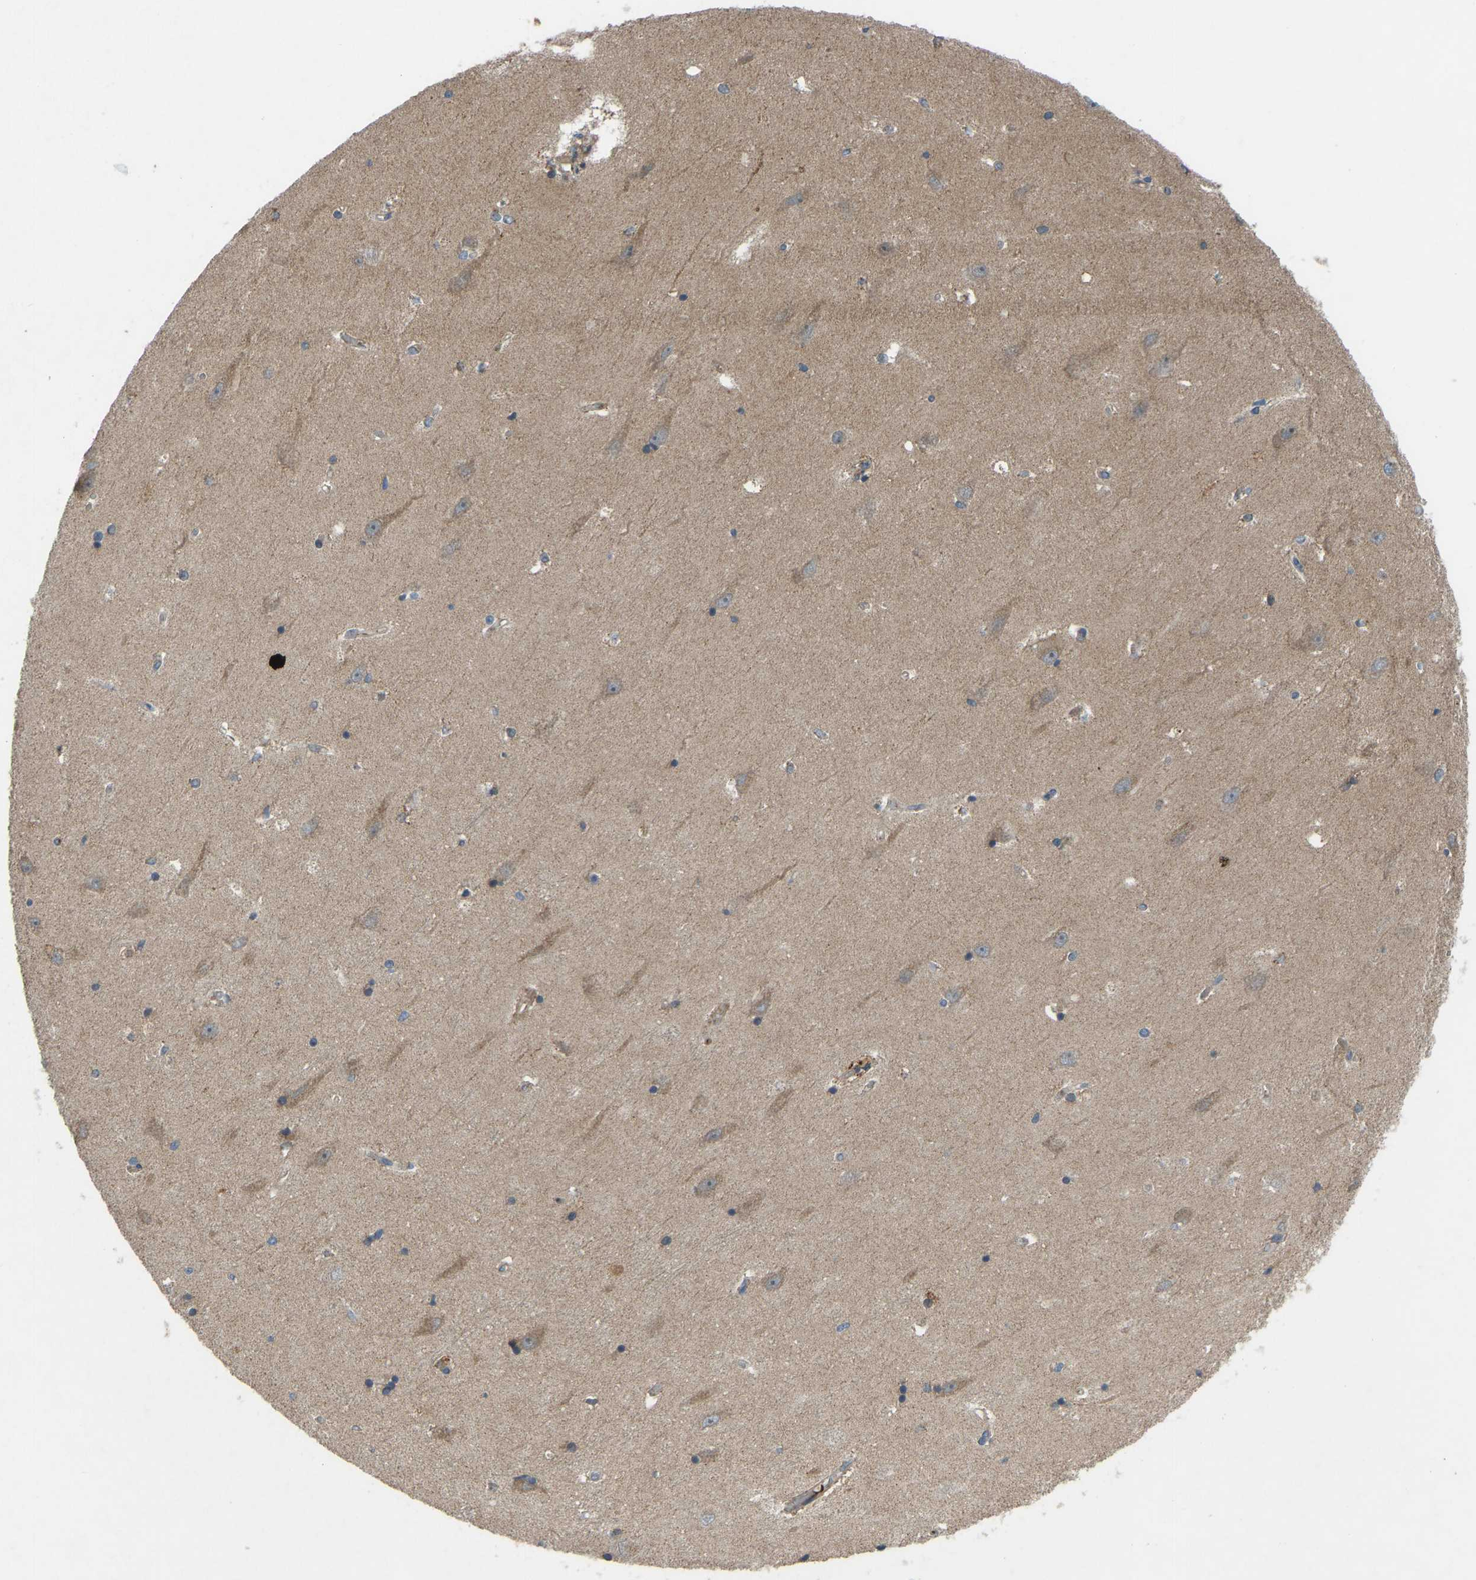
{"staining": {"intensity": "weak", "quantity": "25%-75%", "location": "cytoplasmic/membranous"}, "tissue": "hippocampus", "cell_type": "Glial cells", "image_type": "normal", "snomed": [{"axis": "morphology", "description": "Normal tissue, NOS"}, {"axis": "topography", "description": "Hippocampus"}], "caption": "Protein analysis of benign hippocampus demonstrates weak cytoplasmic/membranous expression in about 25%-75% of glial cells.", "gene": "ZNF71", "patient": {"sex": "male", "age": 45}}